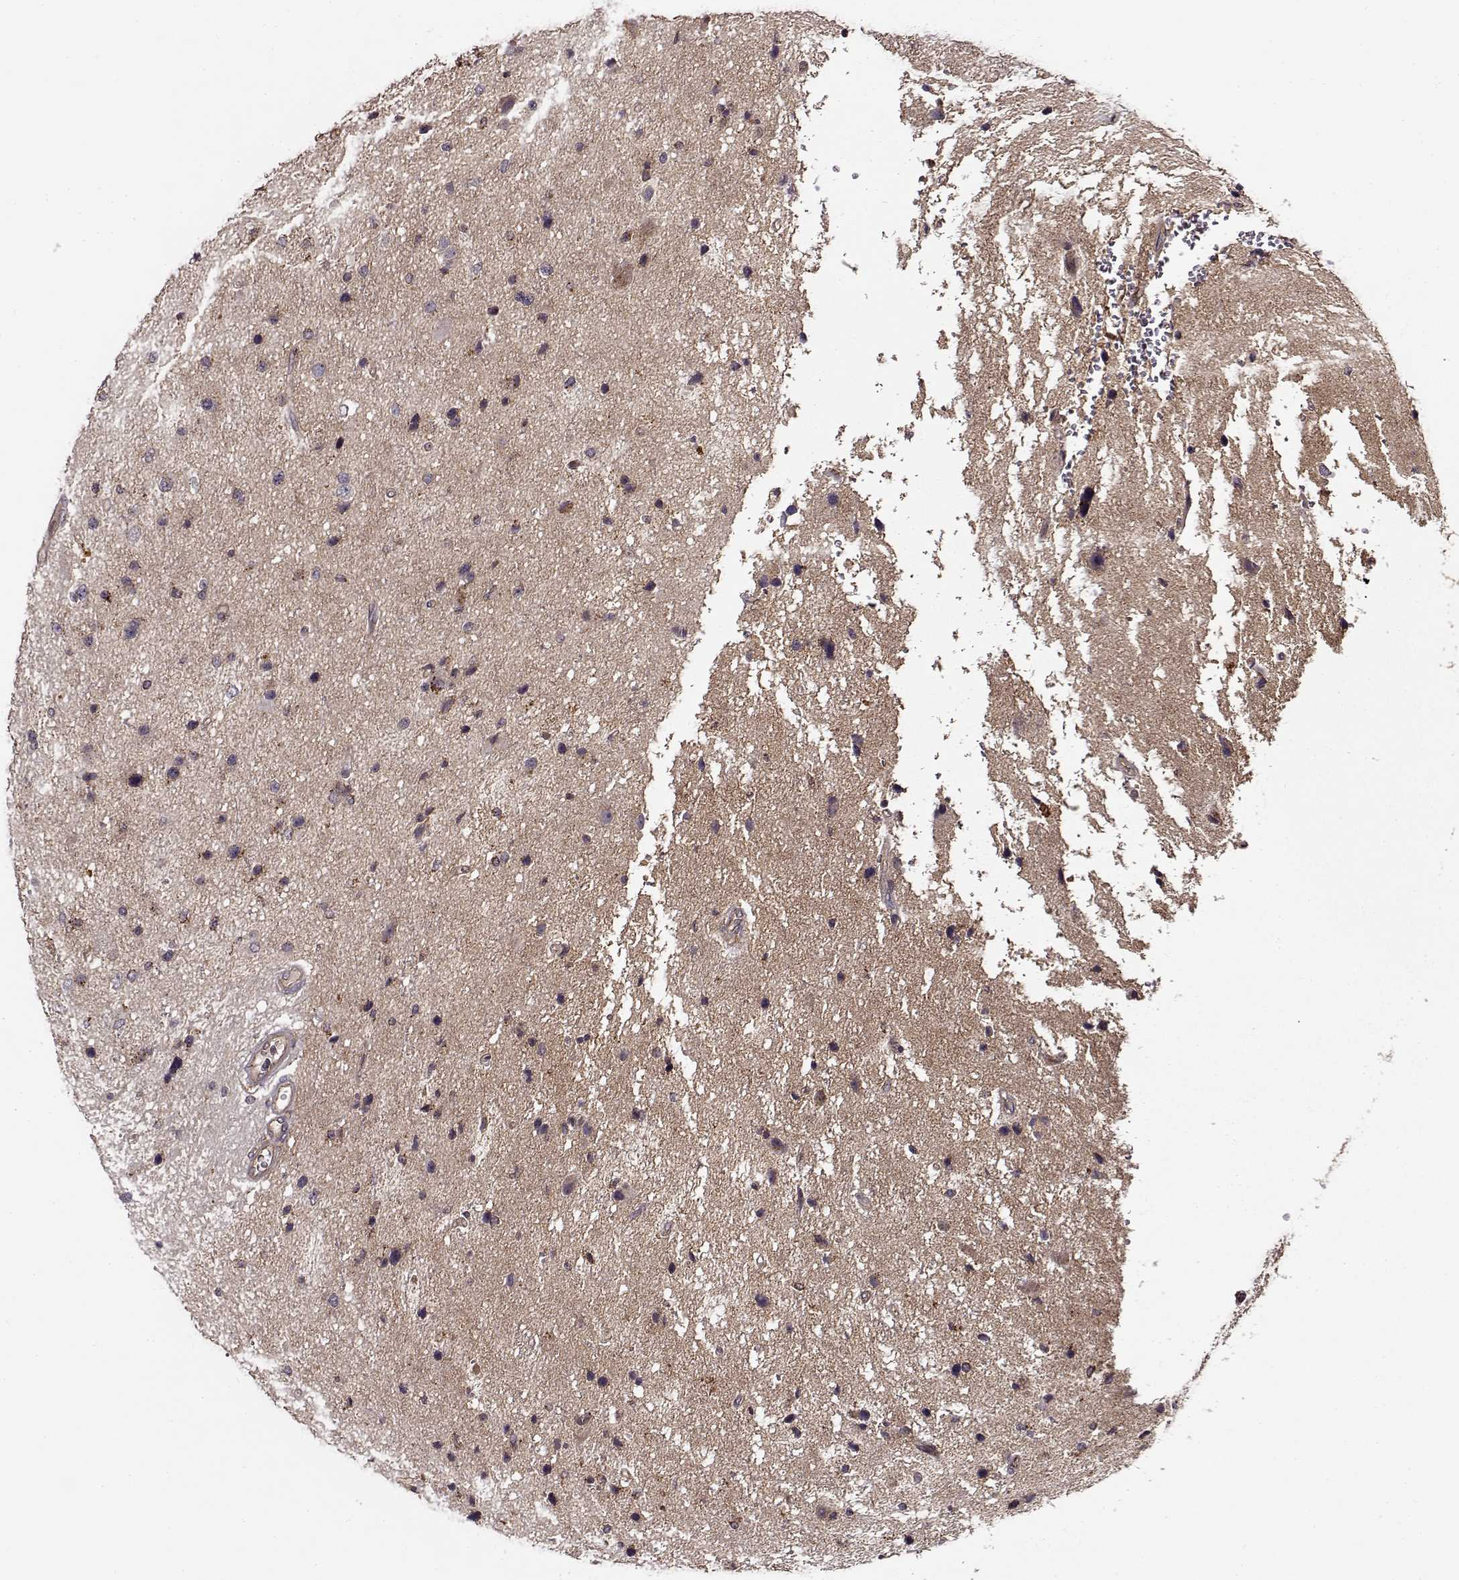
{"staining": {"intensity": "negative", "quantity": "none", "location": "none"}, "tissue": "glioma", "cell_type": "Tumor cells", "image_type": "cancer", "snomed": [{"axis": "morphology", "description": "Glioma, malignant, Low grade"}, {"axis": "topography", "description": "Brain"}], "caption": "A histopathology image of human glioma is negative for staining in tumor cells.", "gene": "IFRD2", "patient": {"sex": "female", "age": 32}}